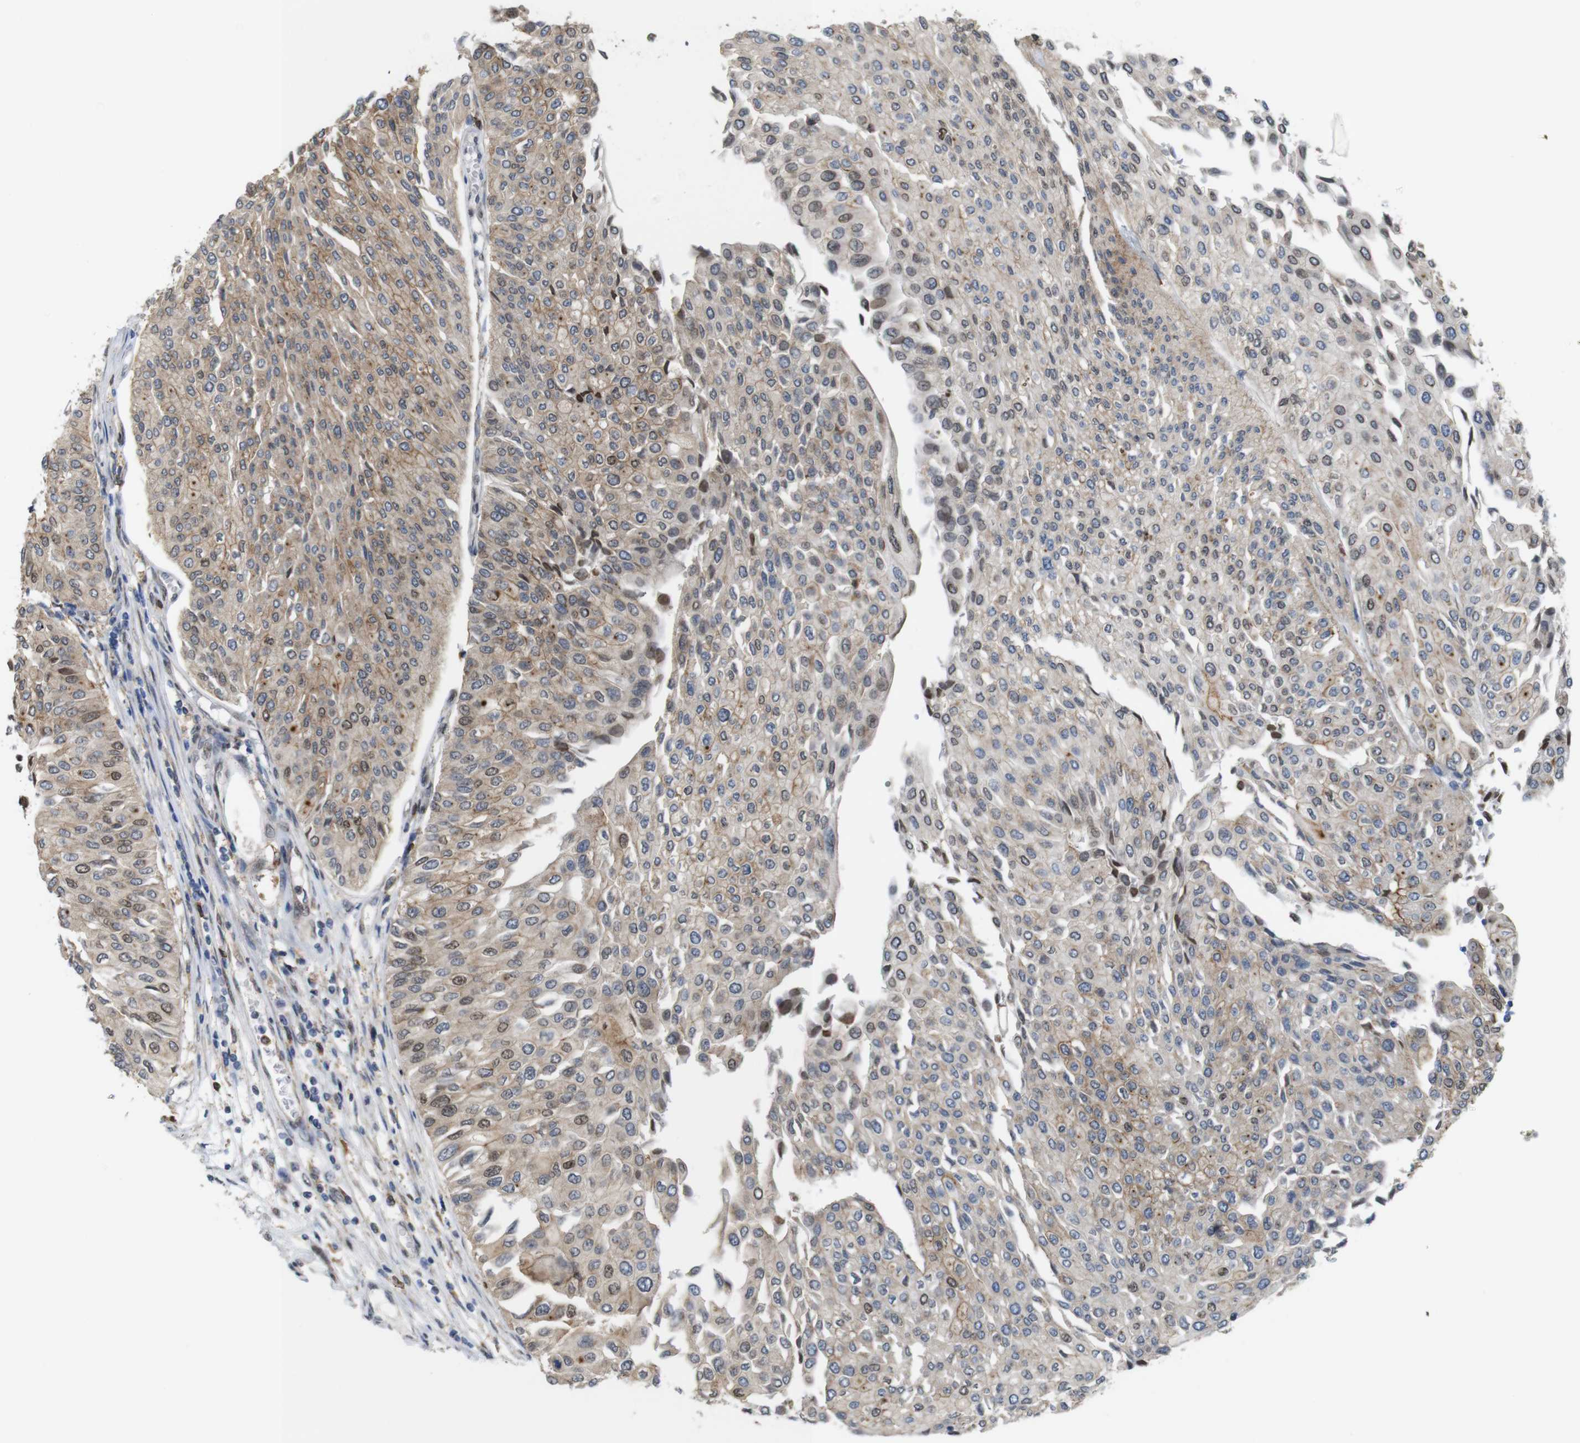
{"staining": {"intensity": "moderate", "quantity": ">75%", "location": "cytoplasmic/membranous,nuclear"}, "tissue": "urothelial cancer", "cell_type": "Tumor cells", "image_type": "cancer", "snomed": [{"axis": "morphology", "description": "Urothelial carcinoma, Low grade"}, {"axis": "topography", "description": "Urinary bladder"}], "caption": "Moderate cytoplasmic/membranous and nuclear positivity for a protein is identified in approximately >75% of tumor cells of urothelial carcinoma (low-grade) using IHC.", "gene": "PNMA8A", "patient": {"sex": "male", "age": 67}}